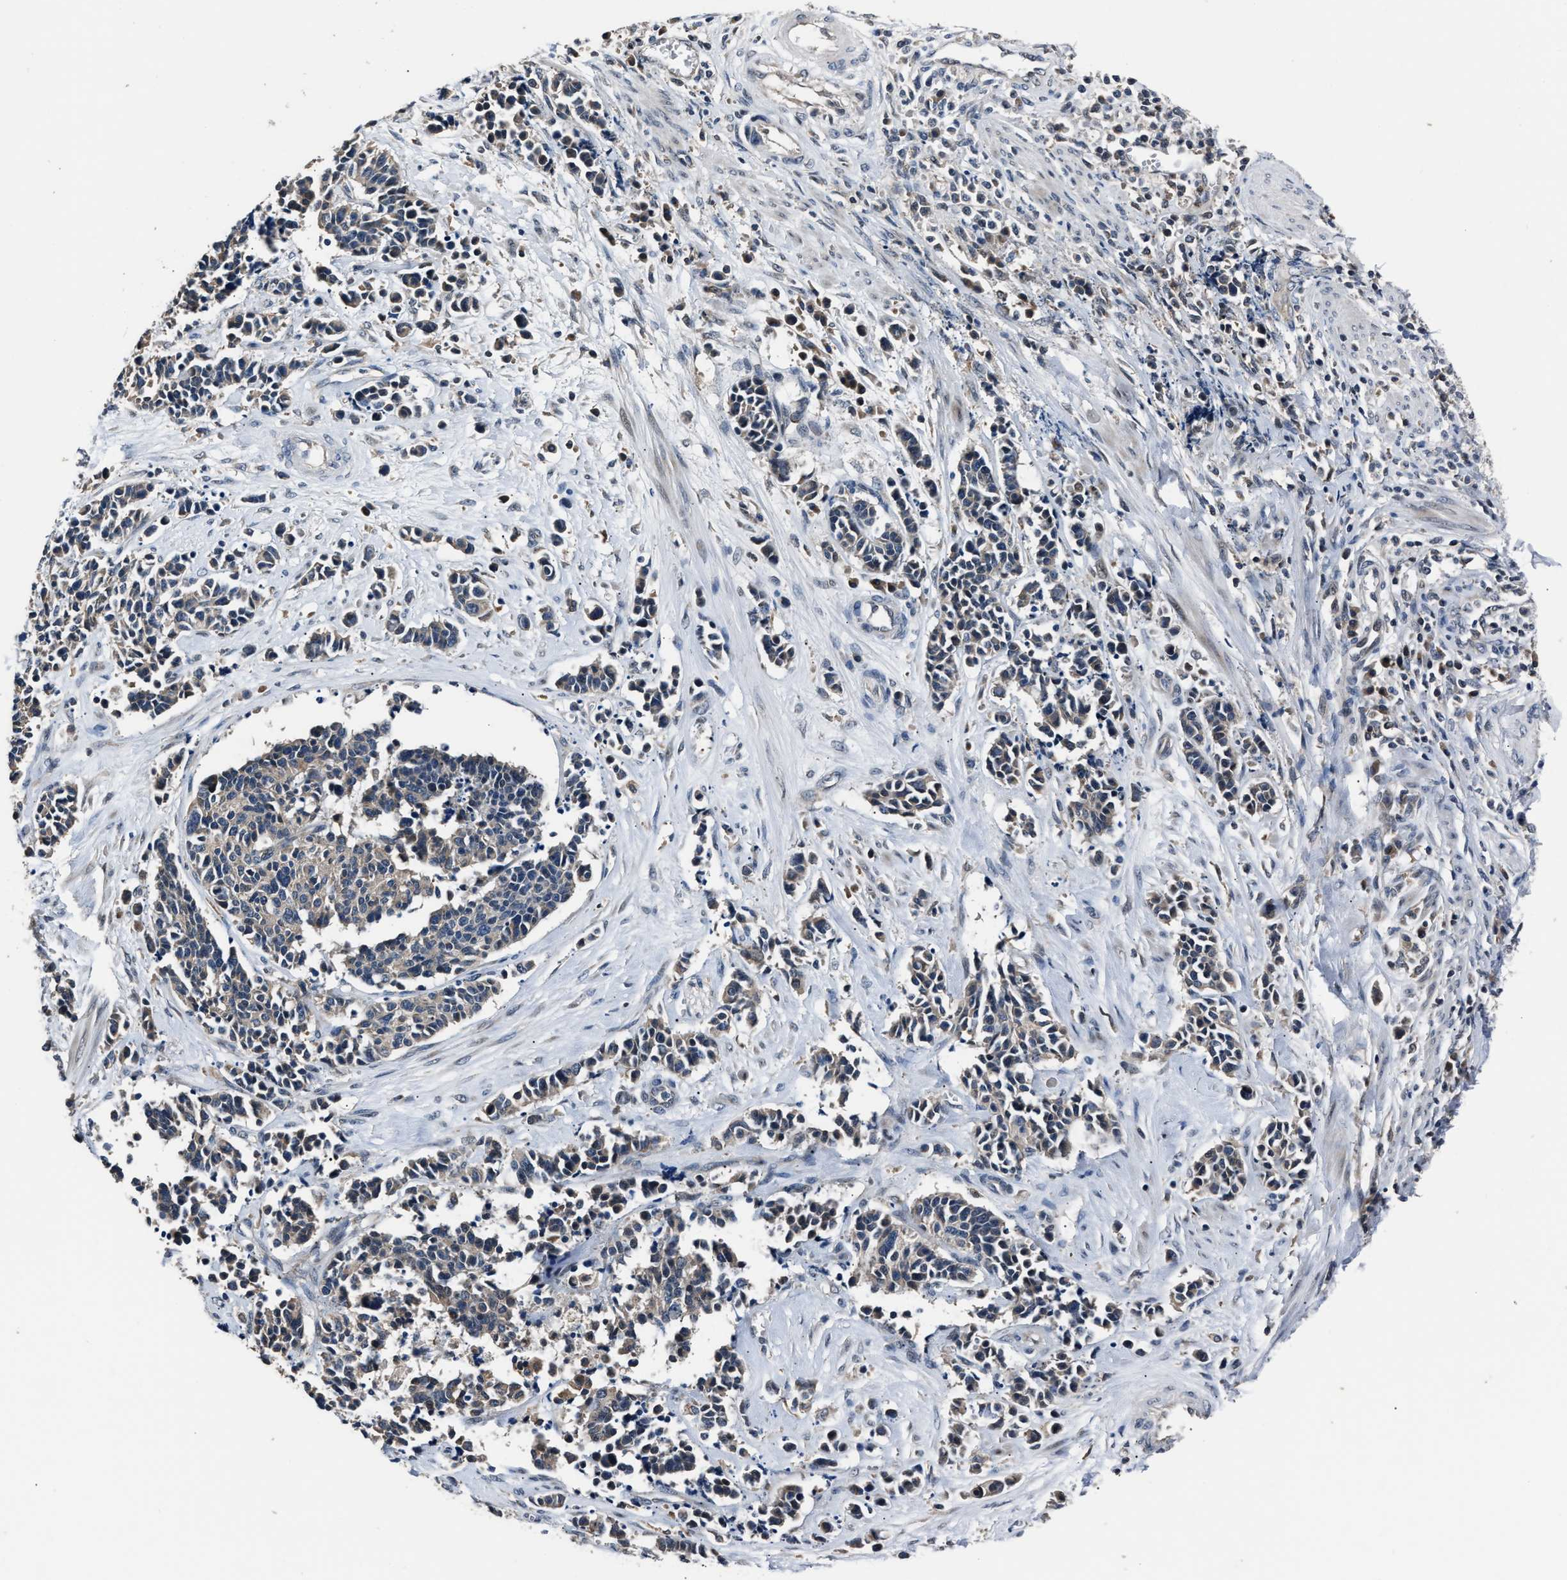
{"staining": {"intensity": "weak", "quantity": "25%-75%", "location": "cytoplasmic/membranous"}, "tissue": "cervical cancer", "cell_type": "Tumor cells", "image_type": "cancer", "snomed": [{"axis": "morphology", "description": "Squamous cell carcinoma, NOS"}, {"axis": "topography", "description": "Cervix"}], "caption": "IHC of human squamous cell carcinoma (cervical) demonstrates low levels of weak cytoplasmic/membranous staining in approximately 25%-75% of tumor cells.", "gene": "TNRC18", "patient": {"sex": "female", "age": 35}}